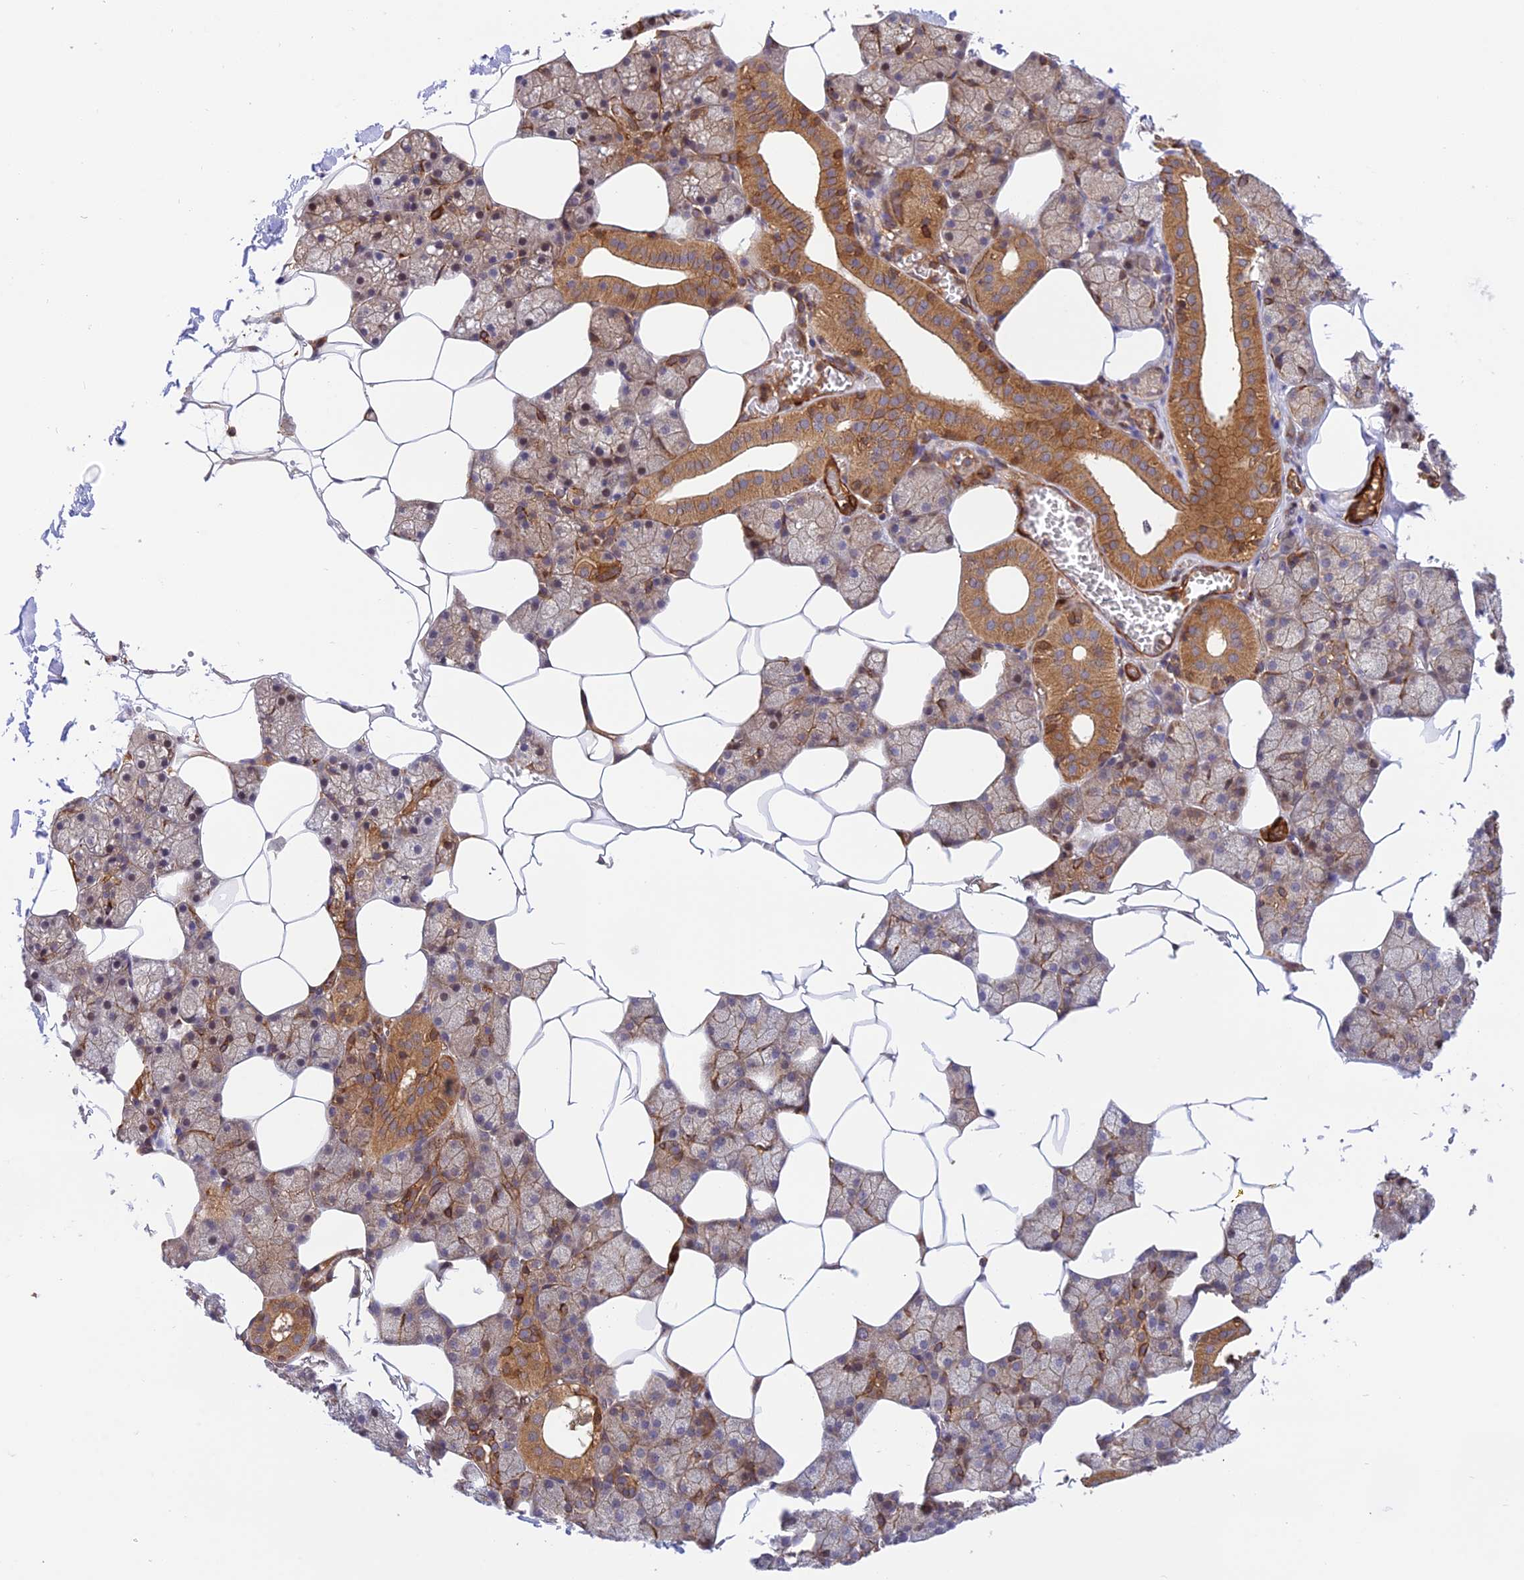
{"staining": {"intensity": "strong", "quantity": "25%-75%", "location": "cytoplasmic/membranous"}, "tissue": "salivary gland", "cell_type": "Glandular cells", "image_type": "normal", "snomed": [{"axis": "morphology", "description": "Normal tissue, NOS"}, {"axis": "topography", "description": "Salivary gland"}], "caption": "Strong cytoplasmic/membranous staining for a protein is present in about 25%-75% of glandular cells of unremarkable salivary gland using IHC.", "gene": "EVI5L", "patient": {"sex": "male", "age": 62}}